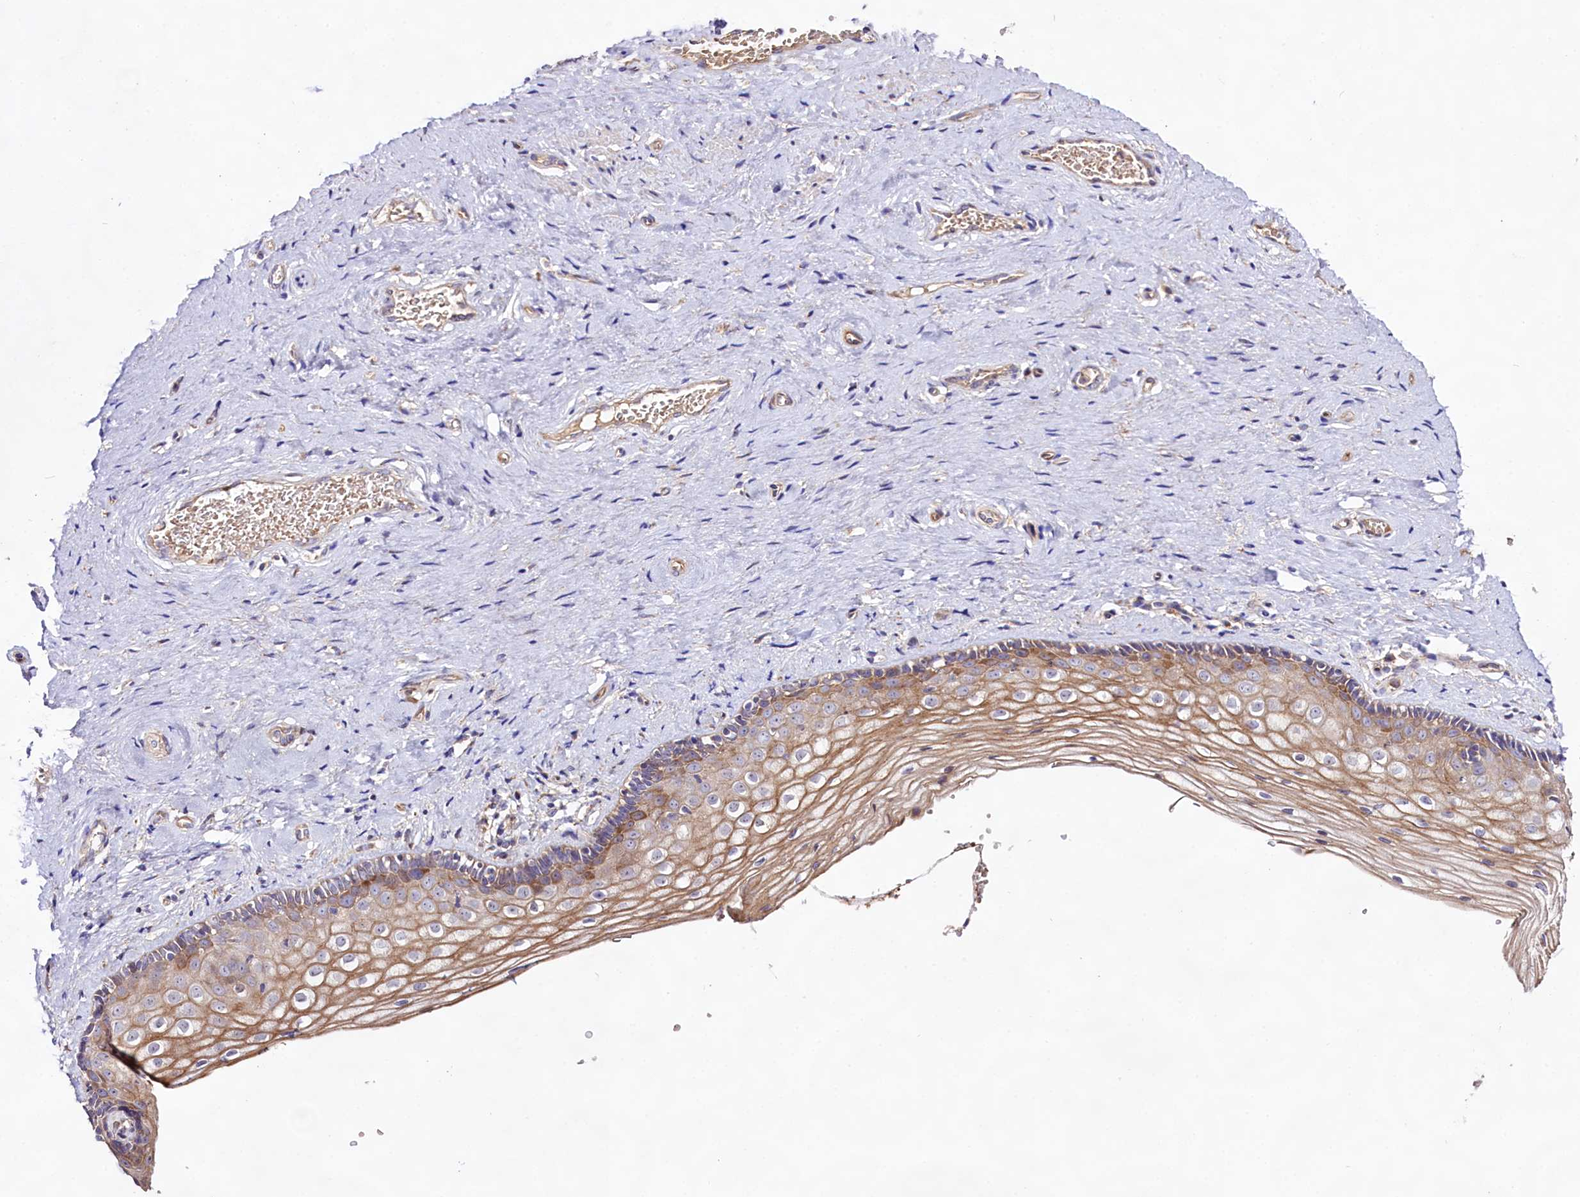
{"staining": {"intensity": "moderate", "quantity": "25%-75%", "location": "cytoplasmic/membranous"}, "tissue": "vagina", "cell_type": "Squamous epithelial cells", "image_type": "normal", "snomed": [{"axis": "morphology", "description": "Normal tissue, NOS"}, {"axis": "topography", "description": "Vagina"}], "caption": "Immunohistochemistry (DAB (3,3'-diaminobenzidine)) staining of unremarkable human vagina displays moderate cytoplasmic/membranous protein expression in about 25%-75% of squamous epithelial cells. (DAB IHC with brightfield microscopy, high magnification).", "gene": "DMXL2", "patient": {"sex": "female", "age": 46}}